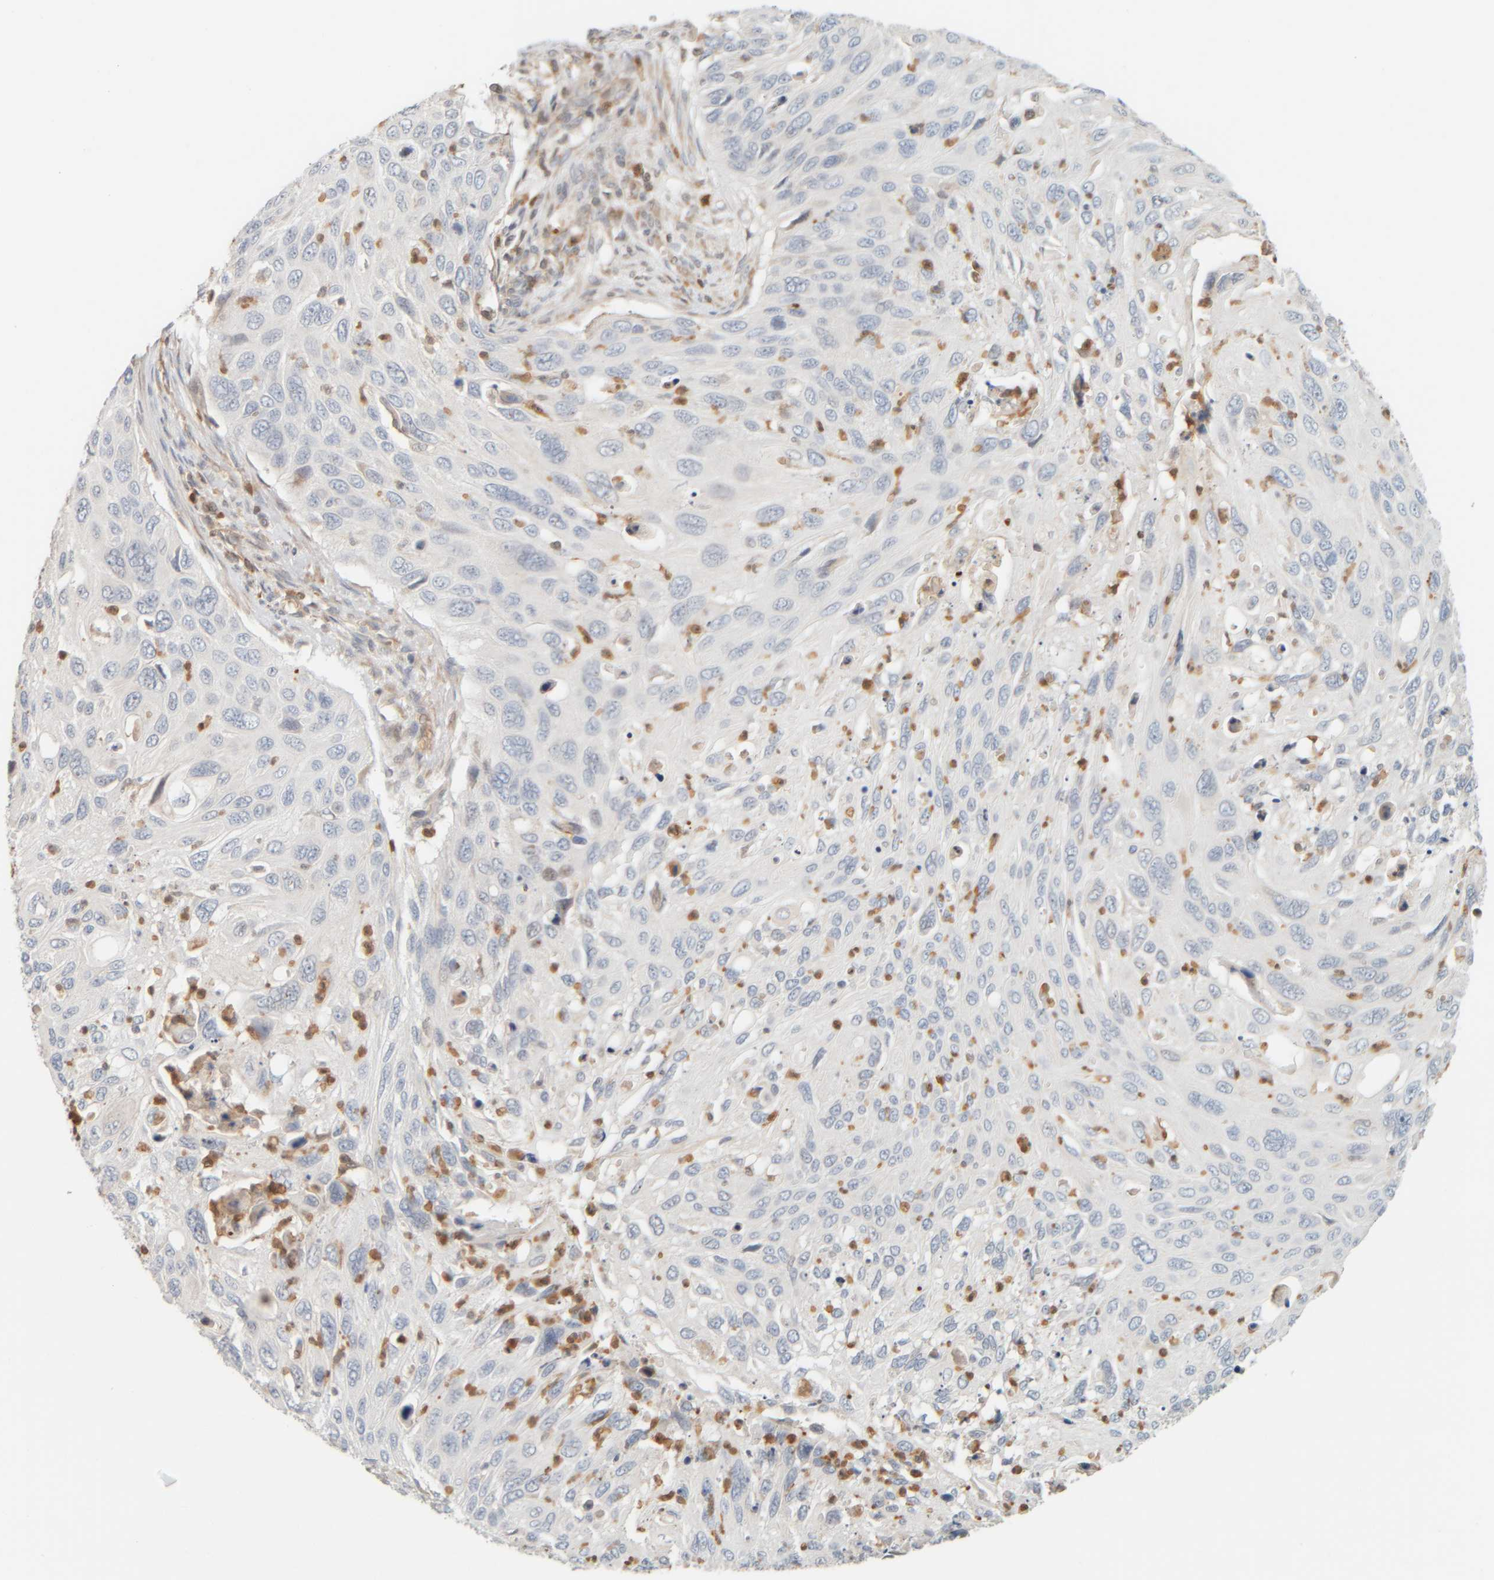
{"staining": {"intensity": "negative", "quantity": "none", "location": "none"}, "tissue": "cervical cancer", "cell_type": "Tumor cells", "image_type": "cancer", "snomed": [{"axis": "morphology", "description": "Squamous cell carcinoma, NOS"}, {"axis": "topography", "description": "Cervix"}], "caption": "Immunohistochemistry (IHC) histopathology image of human cervical cancer stained for a protein (brown), which demonstrates no staining in tumor cells.", "gene": "PTGES3L-AARSD1", "patient": {"sex": "female", "age": 70}}